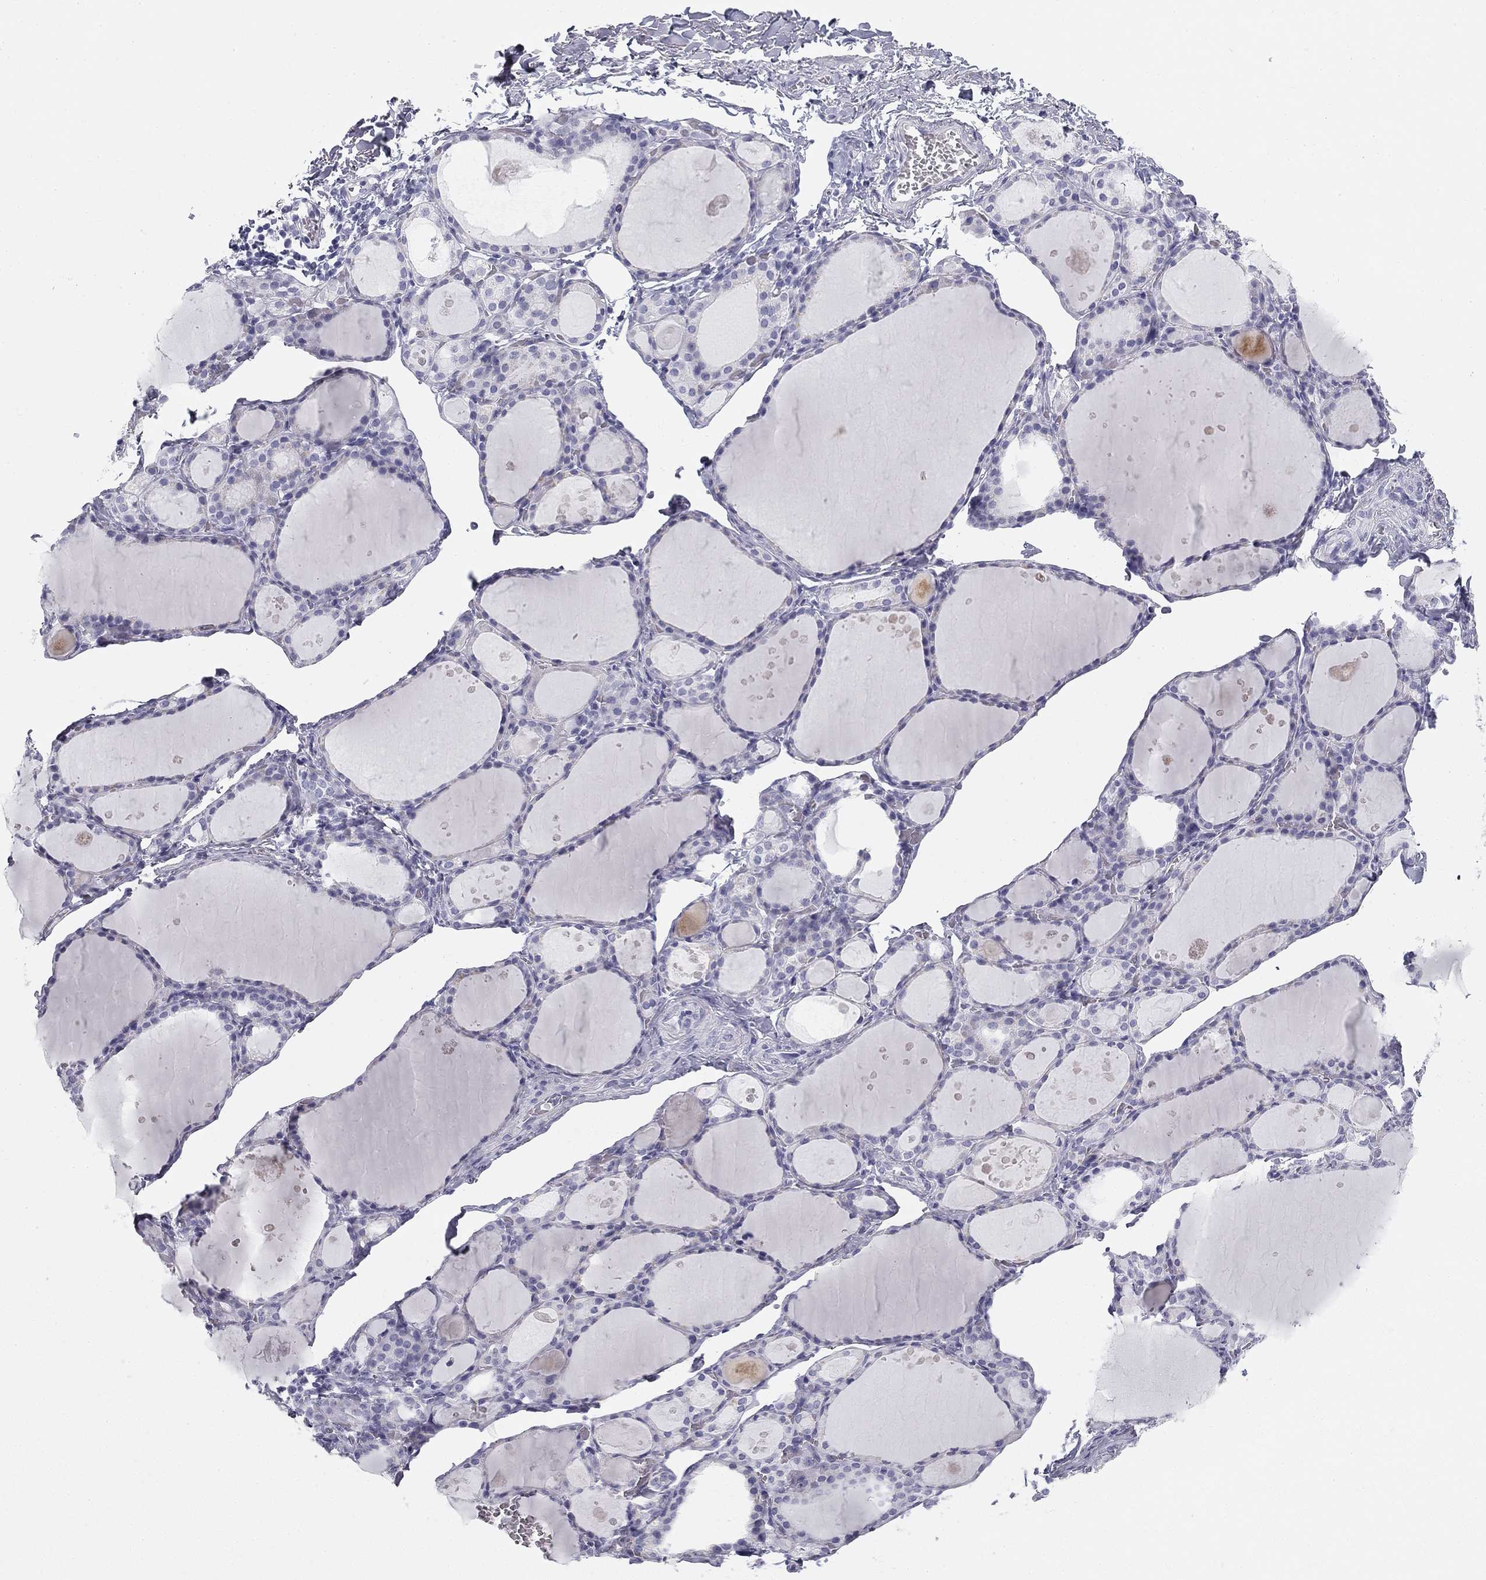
{"staining": {"intensity": "negative", "quantity": "none", "location": "none"}, "tissue": "thyroid gland", "cell_type": "Glandular cells", "image_type": "normal", "snomed": [{"axis": "morphology", "description": "Normal tissue, NOS"}, {"axis": "topography", "description": "Thyroid gland"}], "caption": "DAB (3,3'-diaminobenzidine) immunohistochemical staining of normal human thyroid gland reveals no significant expression in glandular cells.", "gene": "SULT2B1", "patient": {"sex": "male", "age": 68}}